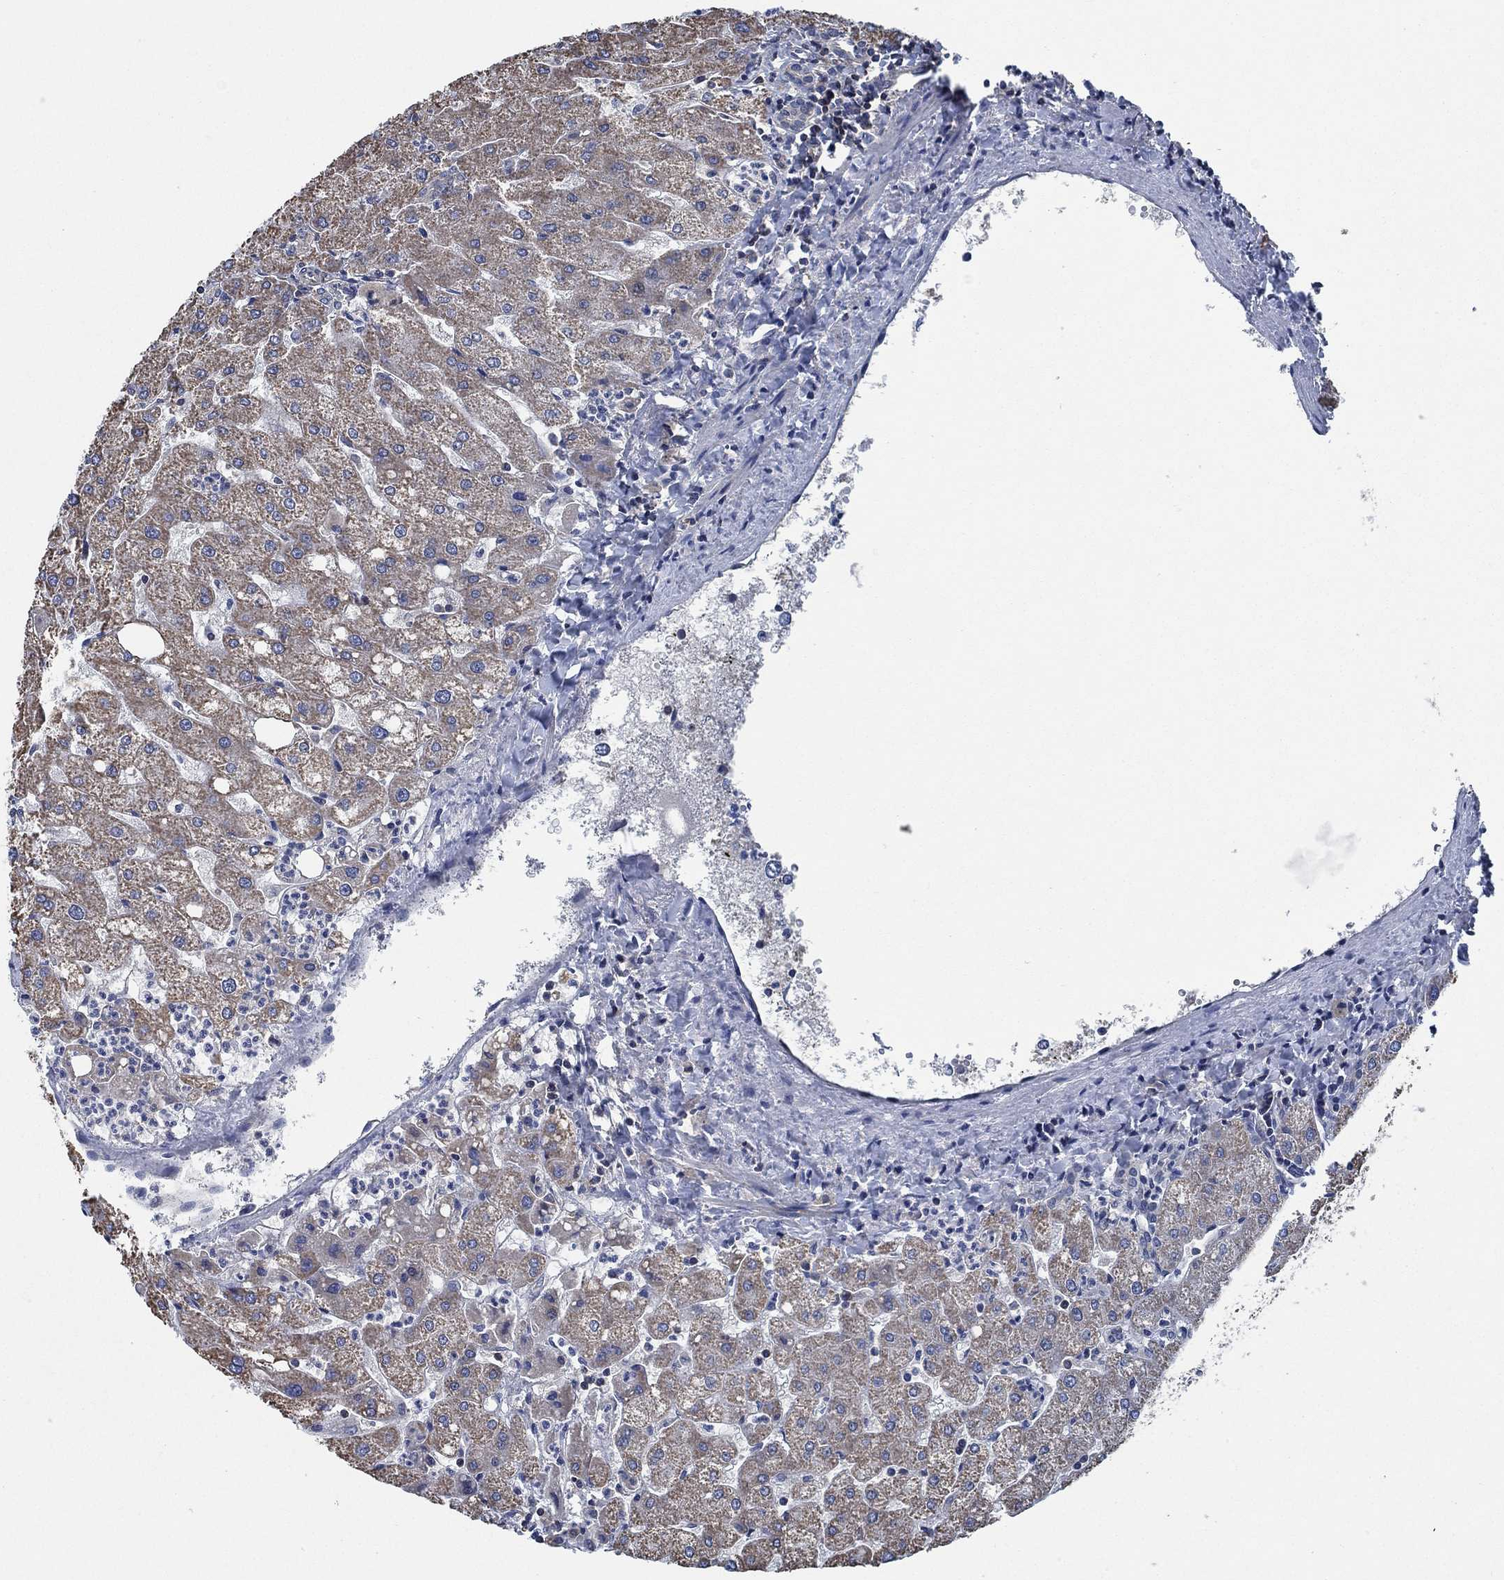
{"staining": {"intensity": "negative", "quantity": "none", "location": "none"}, "tissue": "liver", "cell_type": "Cholangiocytes", "image_type": "normal", "snomed": [{"axis": "morphology", "description": "Normal tissue, NOS"}, {"axis": "topography", "description": "Liver"}], "caption": "This is a image of immunohistochemistry (IHC) staining of unremarkable liver, which shows no positivity in cholangiocytes. The staining was performed using DAB to visualize the protein expression in brown, while the nuclei were stained in blue with hematoxylin (Magnification: 20x).", "gene": "STXBP6", "patient": {"sex": "male", "age": 67}}